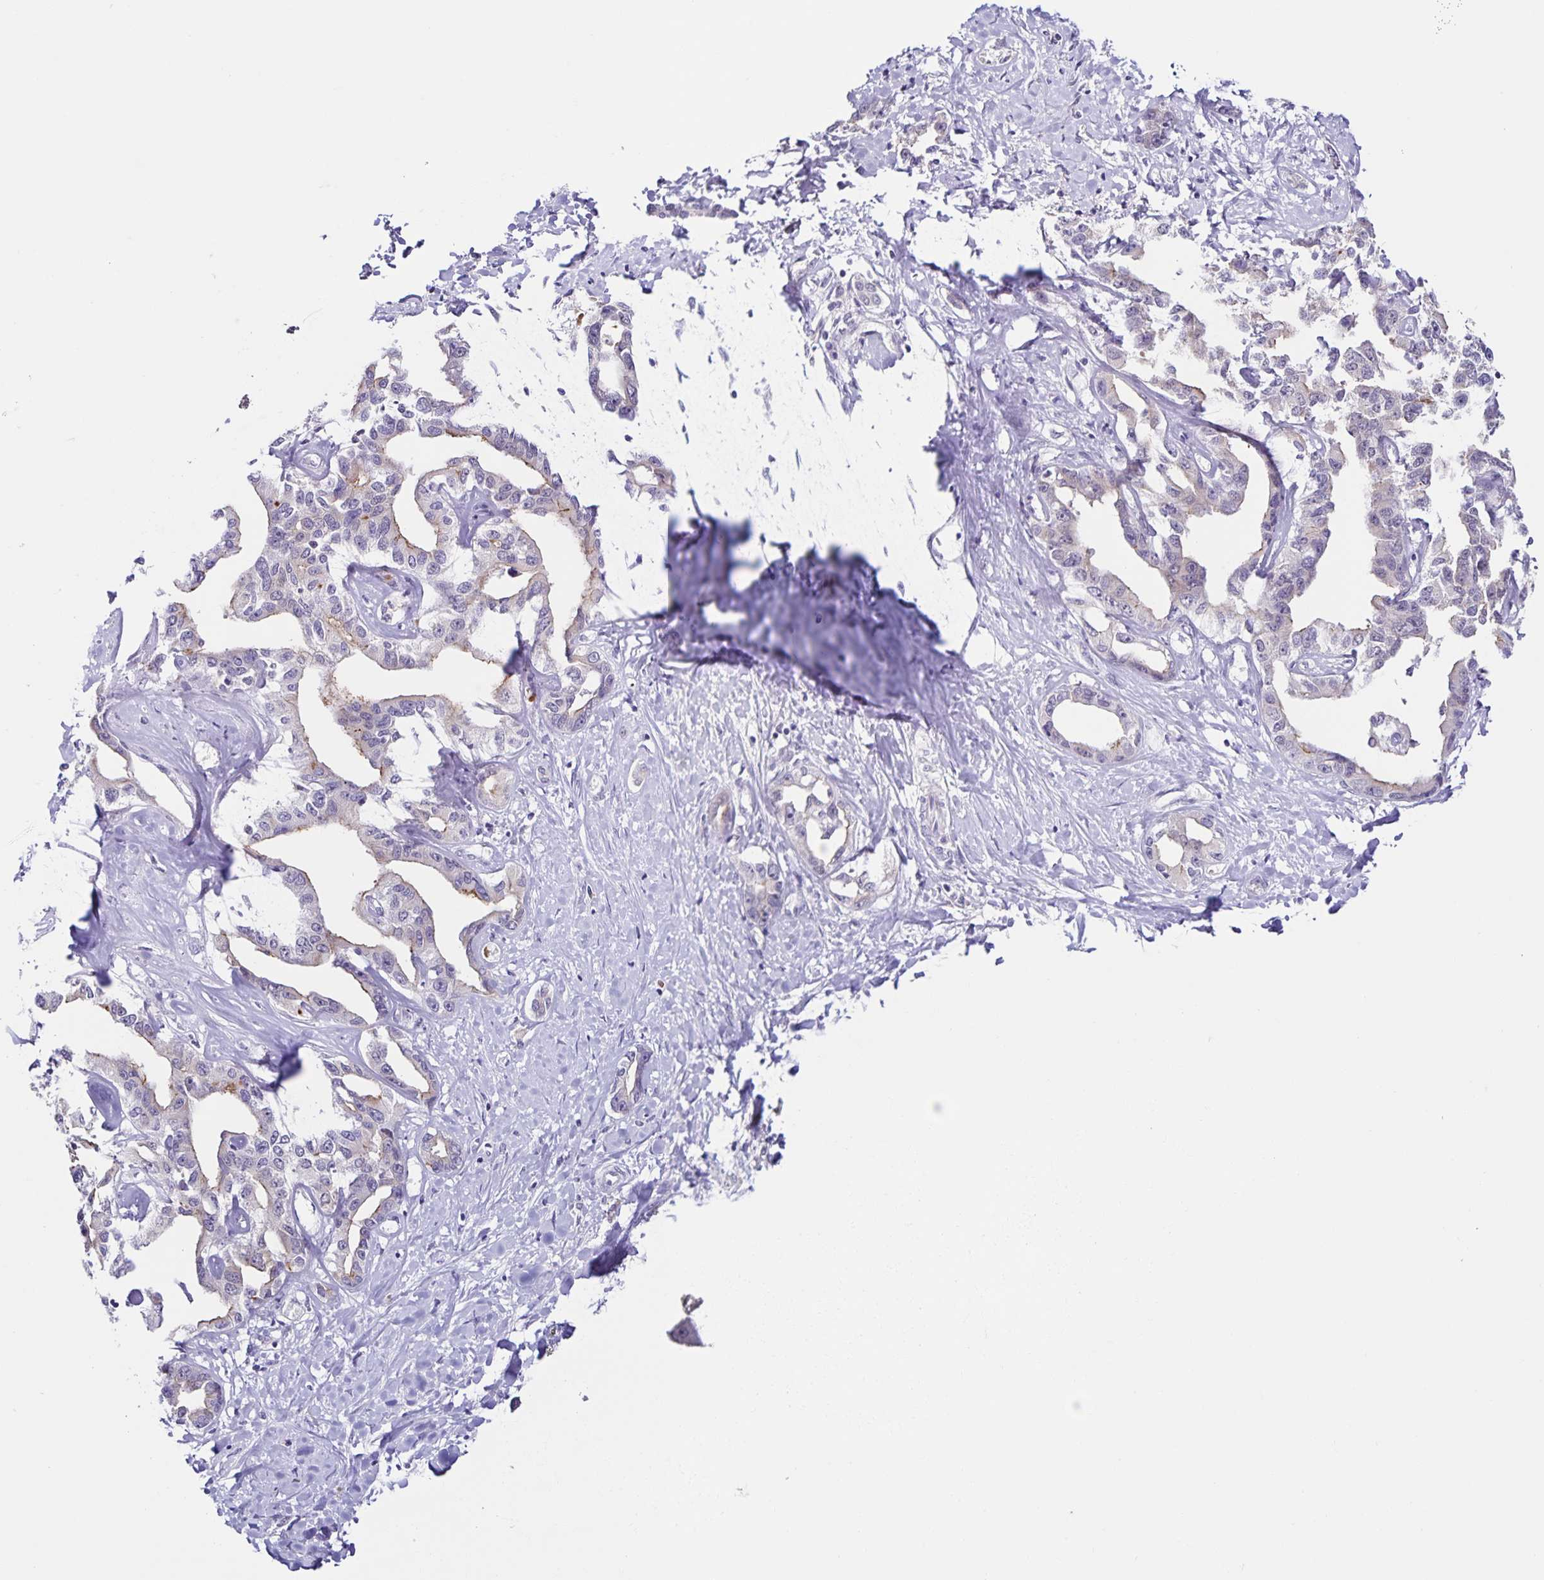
{"staining": {"intensity": "negative", "quantity": "none", "location": "none"}, "tissue": "liver cancer", "cell_type": "Tumor cells", "image_type": "cancer", "snomed": [{"axis": "morphology", "description": "Cholangiocarcinoma"}, {"axis": "topography", "description": "Liver"}], "caption": "Immunohistochemical staining of human cholangiocarcinoma (liver) exhibits no significant positivity in tumor cells.", "gene": "STPG4", "patient": {"sex": "male", "age": 59}}